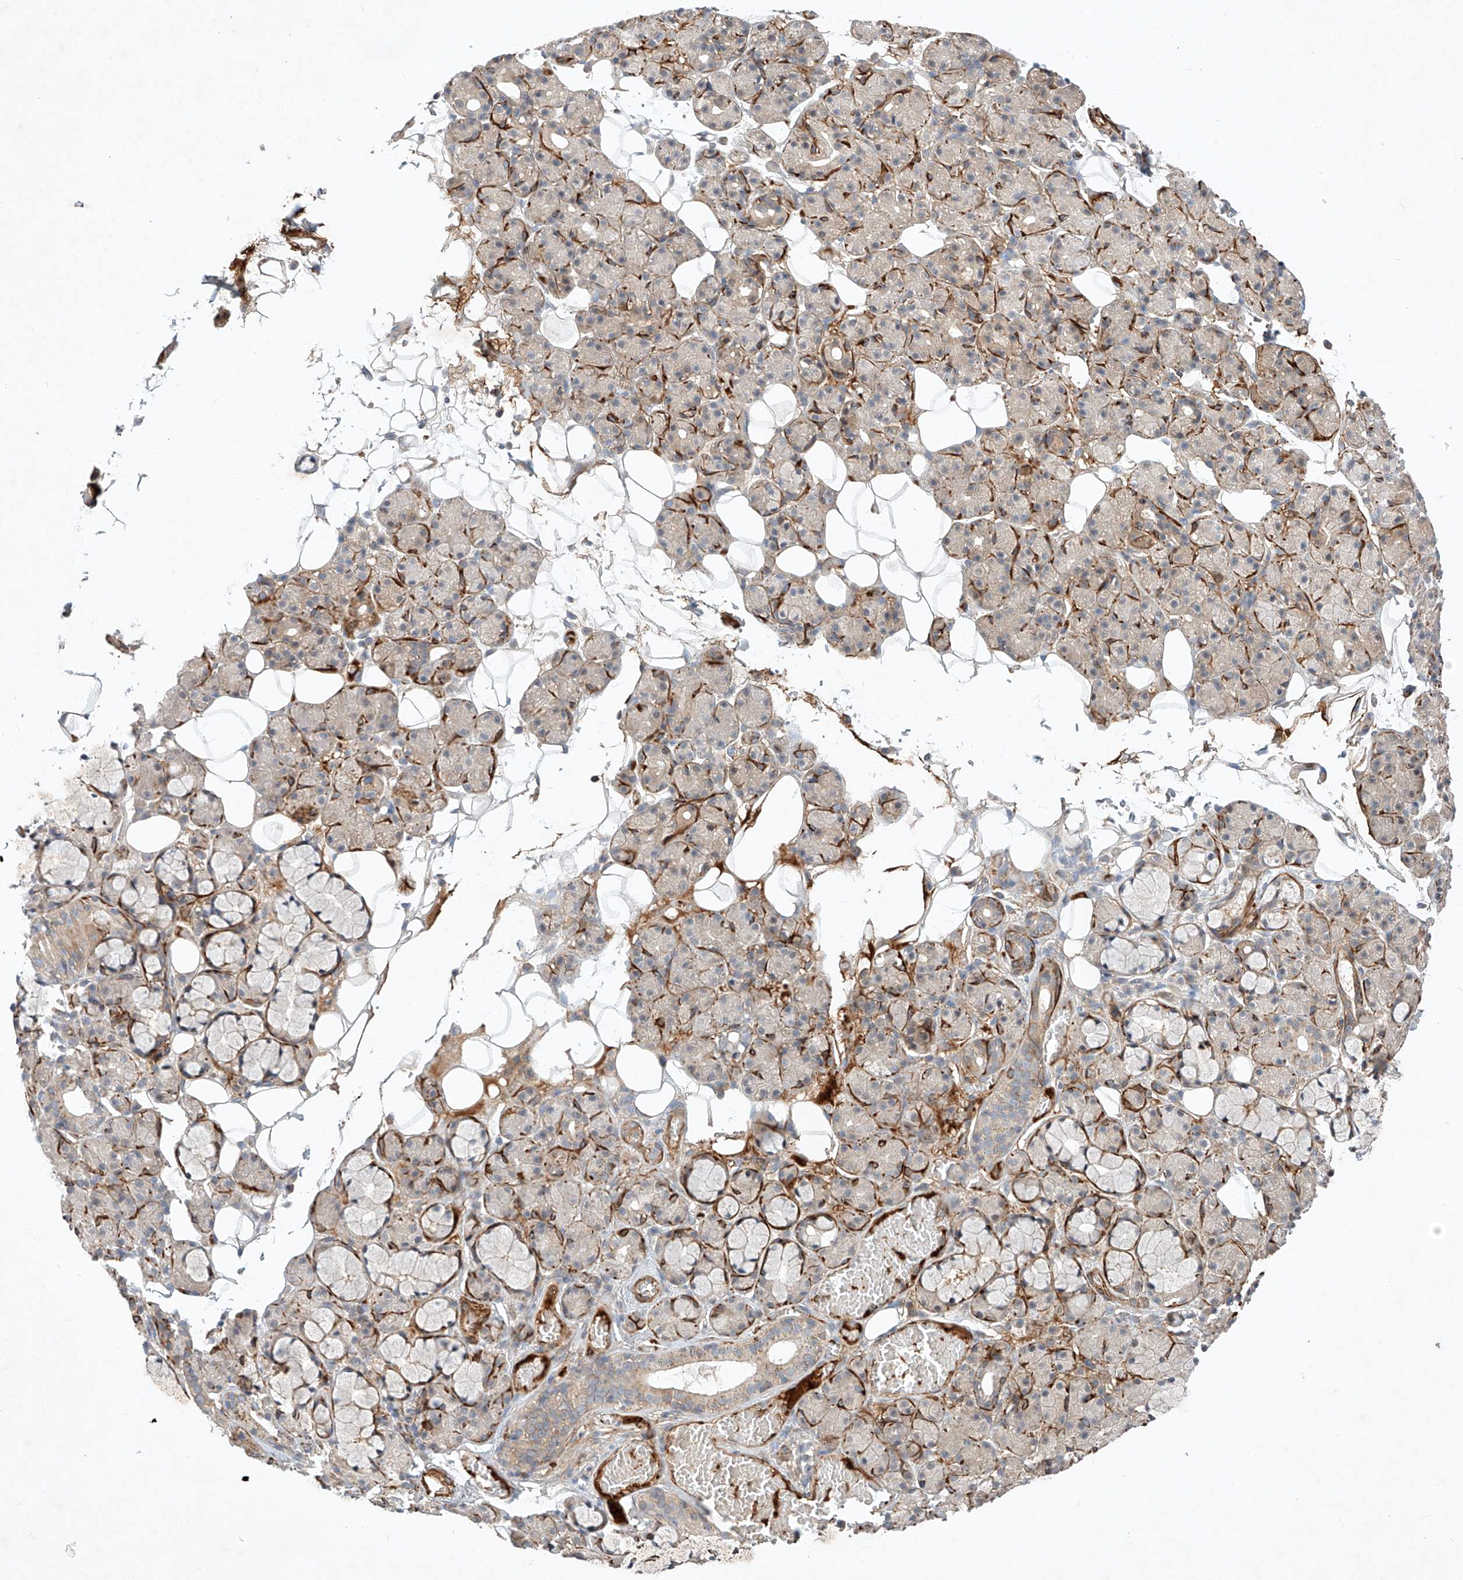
{"staining": {"intensity": "negative", "quantity": "none", "location": "none"}, "tissue": "salivary gland", "cell_type": "Glandular cells", "image_type": "normal", "snomed": [{"axis": "morphology", "description": "Normal tissue, NOS"}, {"axis": "topography", "description": "Salivary gland"}], "caption": "An immunohistochemistry image of normal salivary gland is shown. There is no staining in glandular cells of salivary gland.", "gene": "ARHGAP33", "patient": {"sex": "male", "age": 63}}